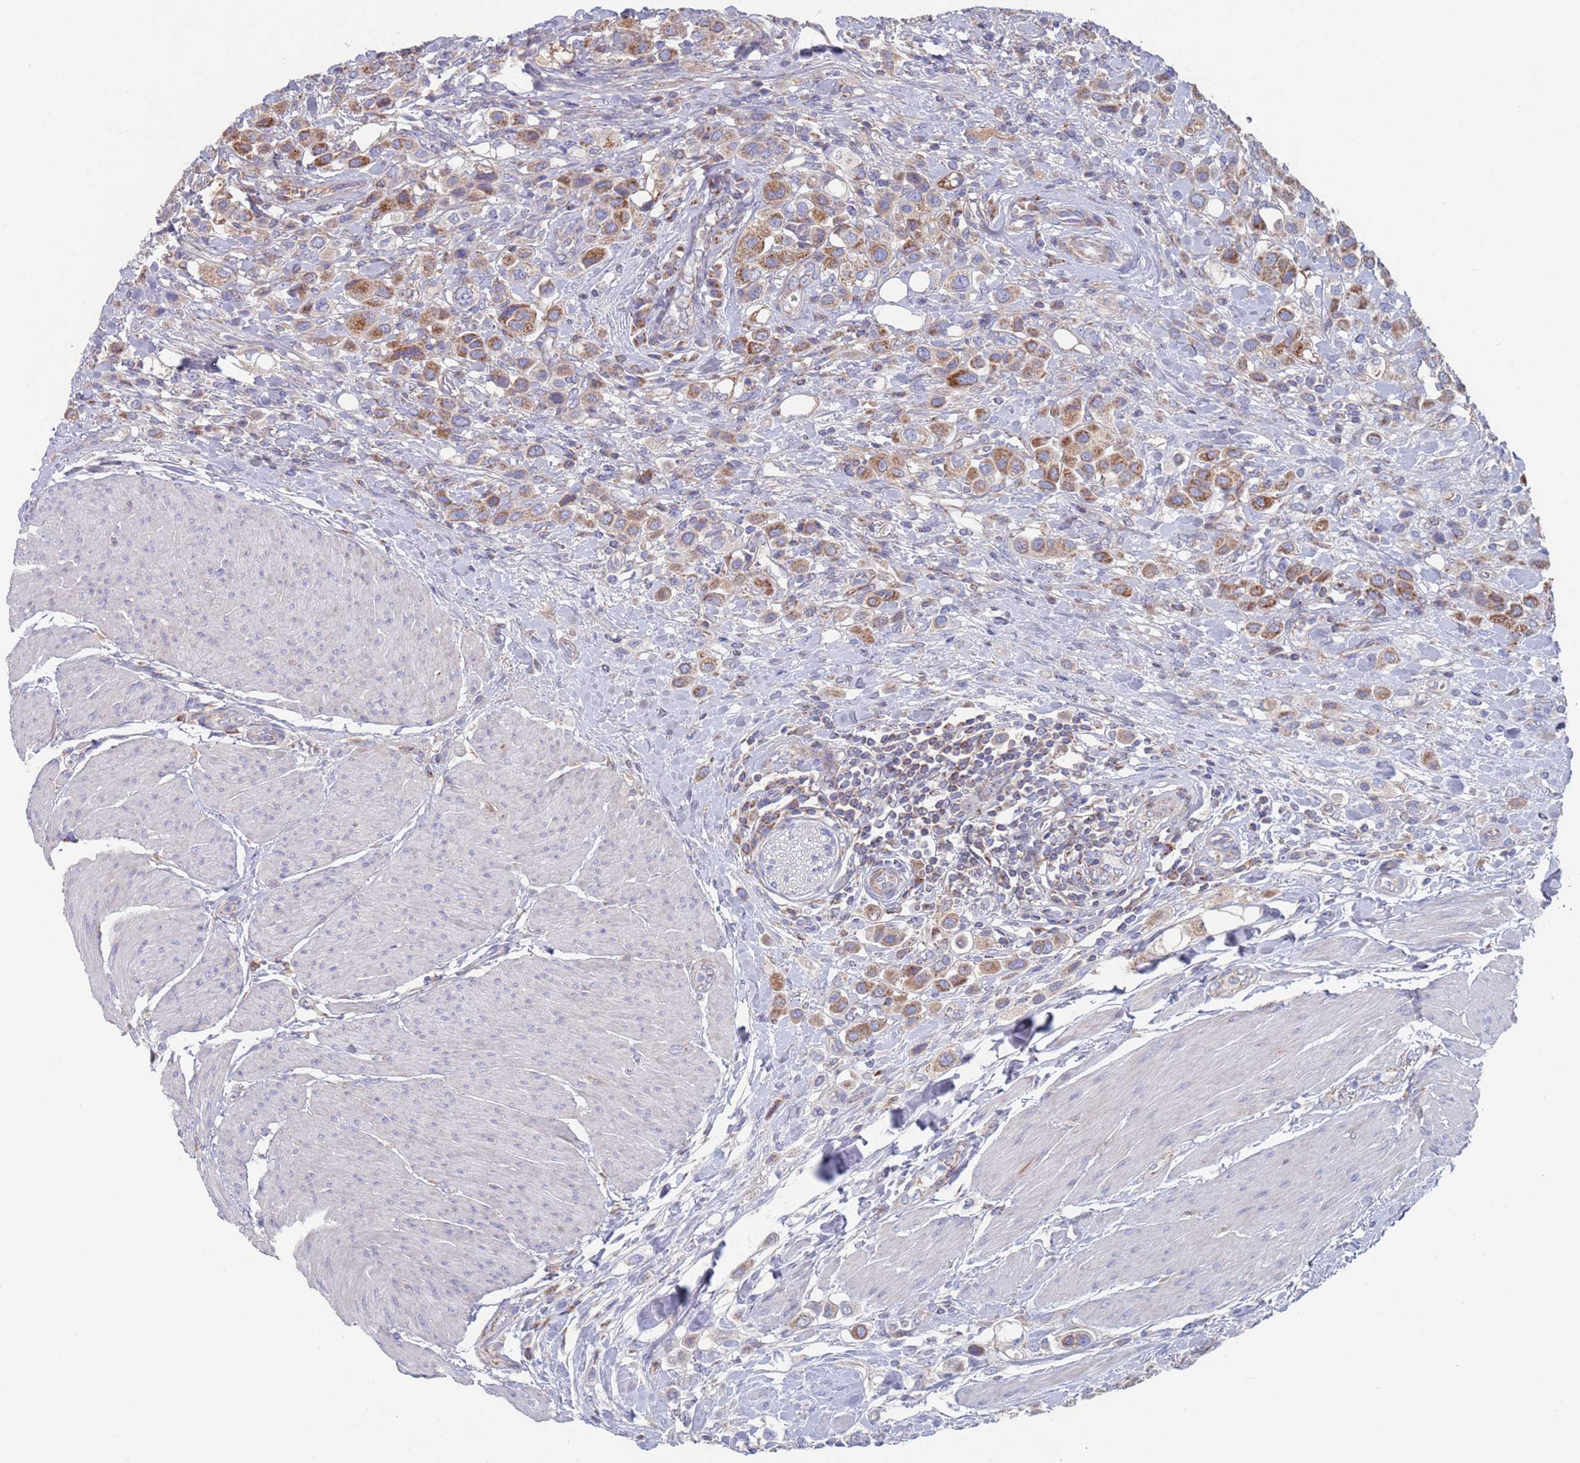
{"staining": {"intensity": "moderate", "quantity": ">75%", "location": "cytoplasmic/membranous"}, "tissue": "urothelial cancer", "cell_type": "Tumor cells", "image_type": "cancer", "snomed": [{"axis": "morphology", "description": "Urothelial carcinoma, High grade"}, {"axis": "topography", "description": "Urinary bladder"}], "caption": "Human urothelial cancer stained for a protein (brown) demonstrates moderate cytoplasmic/membranous positive positivity in about >75% of tumor cells.", "gene": "MRPL22", "patient": {"sex": "male", "age": 50}}